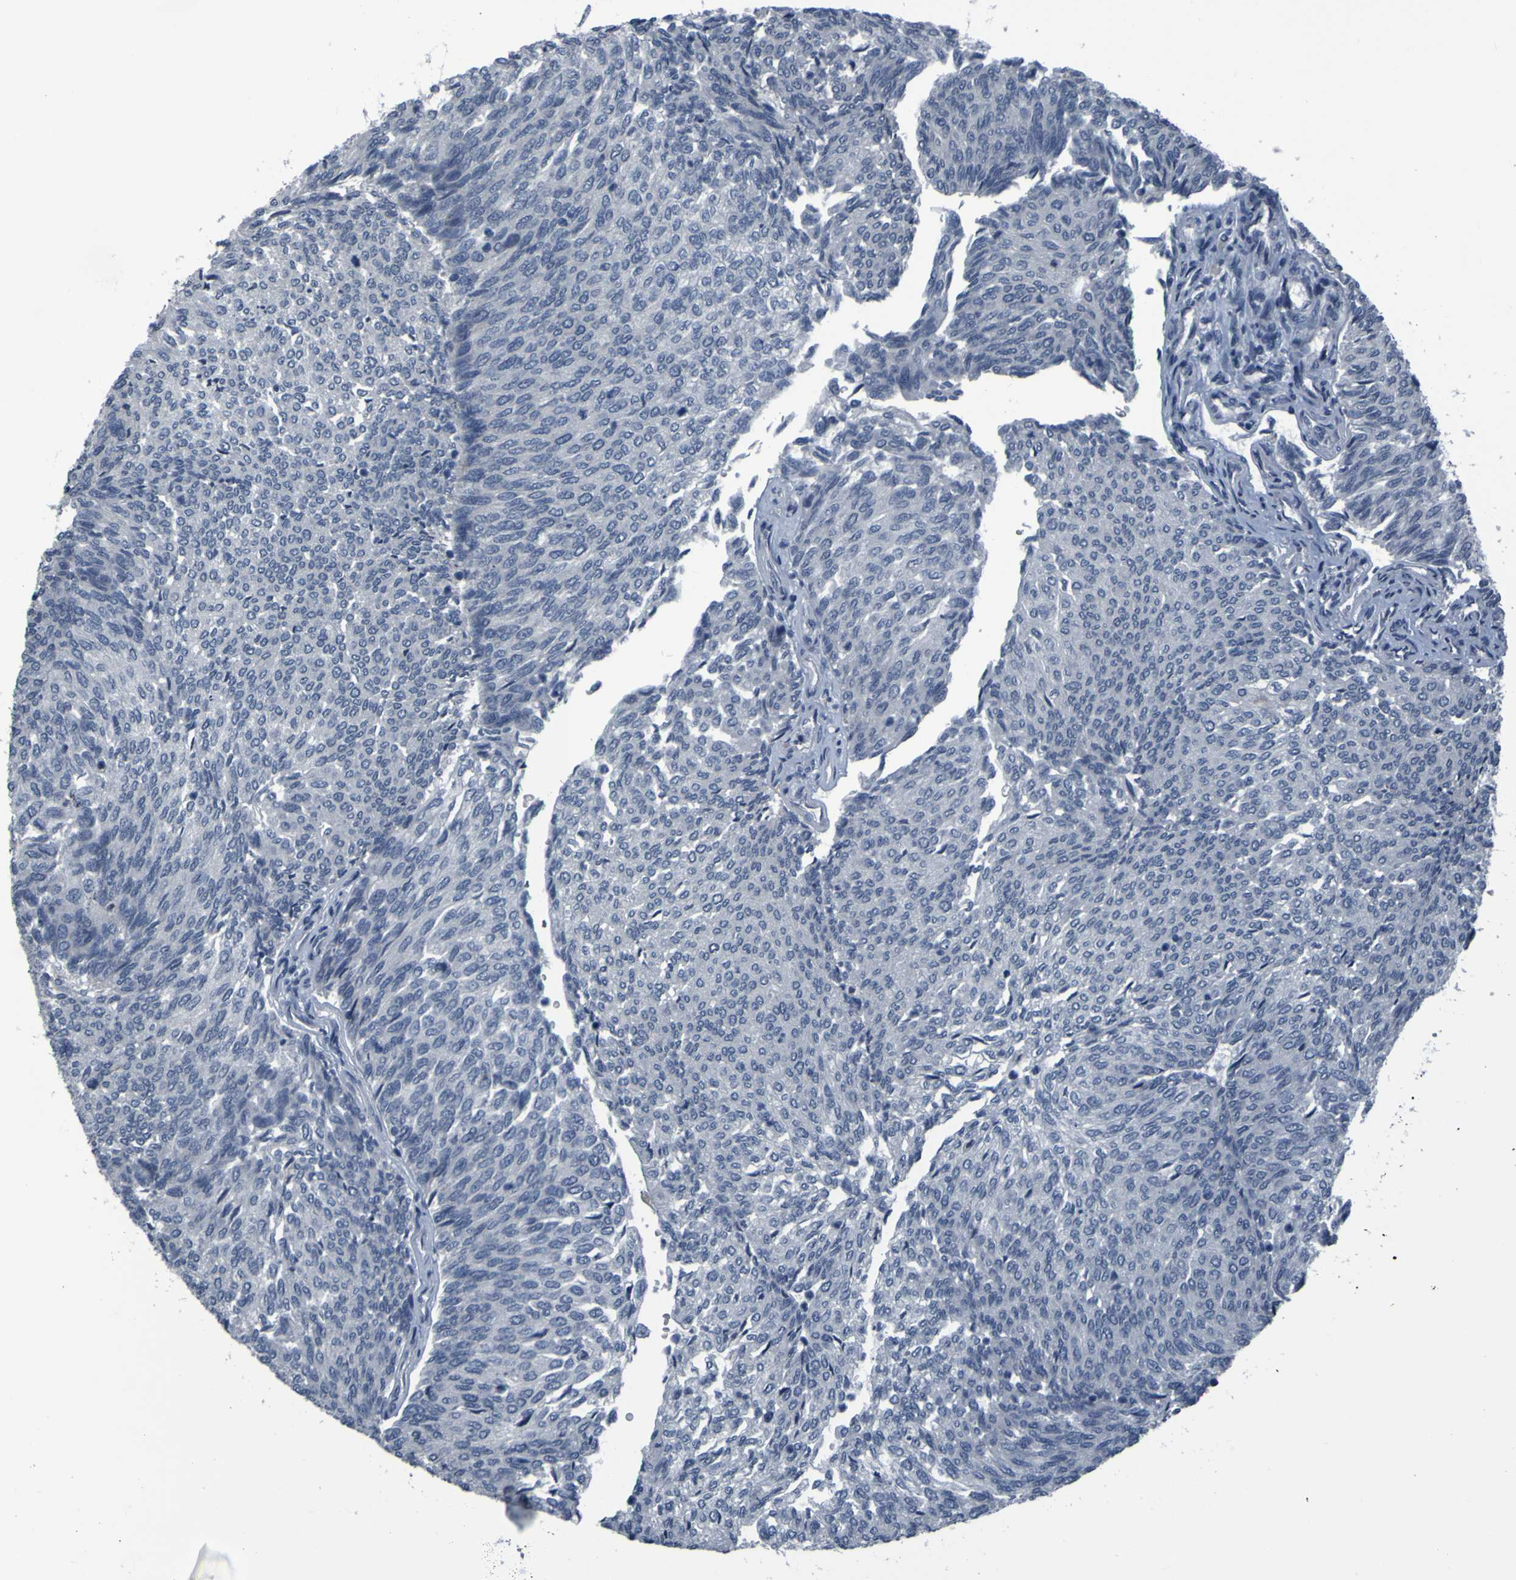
{"staining": {"intensity": "negative", "quantity": "none", "location": "none"}, "tissue": "urothelial cancer", "cell_type": "Tumor cells", "image_type": "cancer", "snomed": [{"axis": "morphology", "description": "Urothelial carcinoma, Low grade"}, {"axis": "topography", "description": "Urinary bladder"}], "caption": "Immunohistochemistry photomicrograph of neoplastic tissue: urothelial carcinoma (low-grade) stained with DAB shows no significant protein expression in tumor cells.", "gene": "OSTM1", "patient": {"sex": "female", "age": 79}}